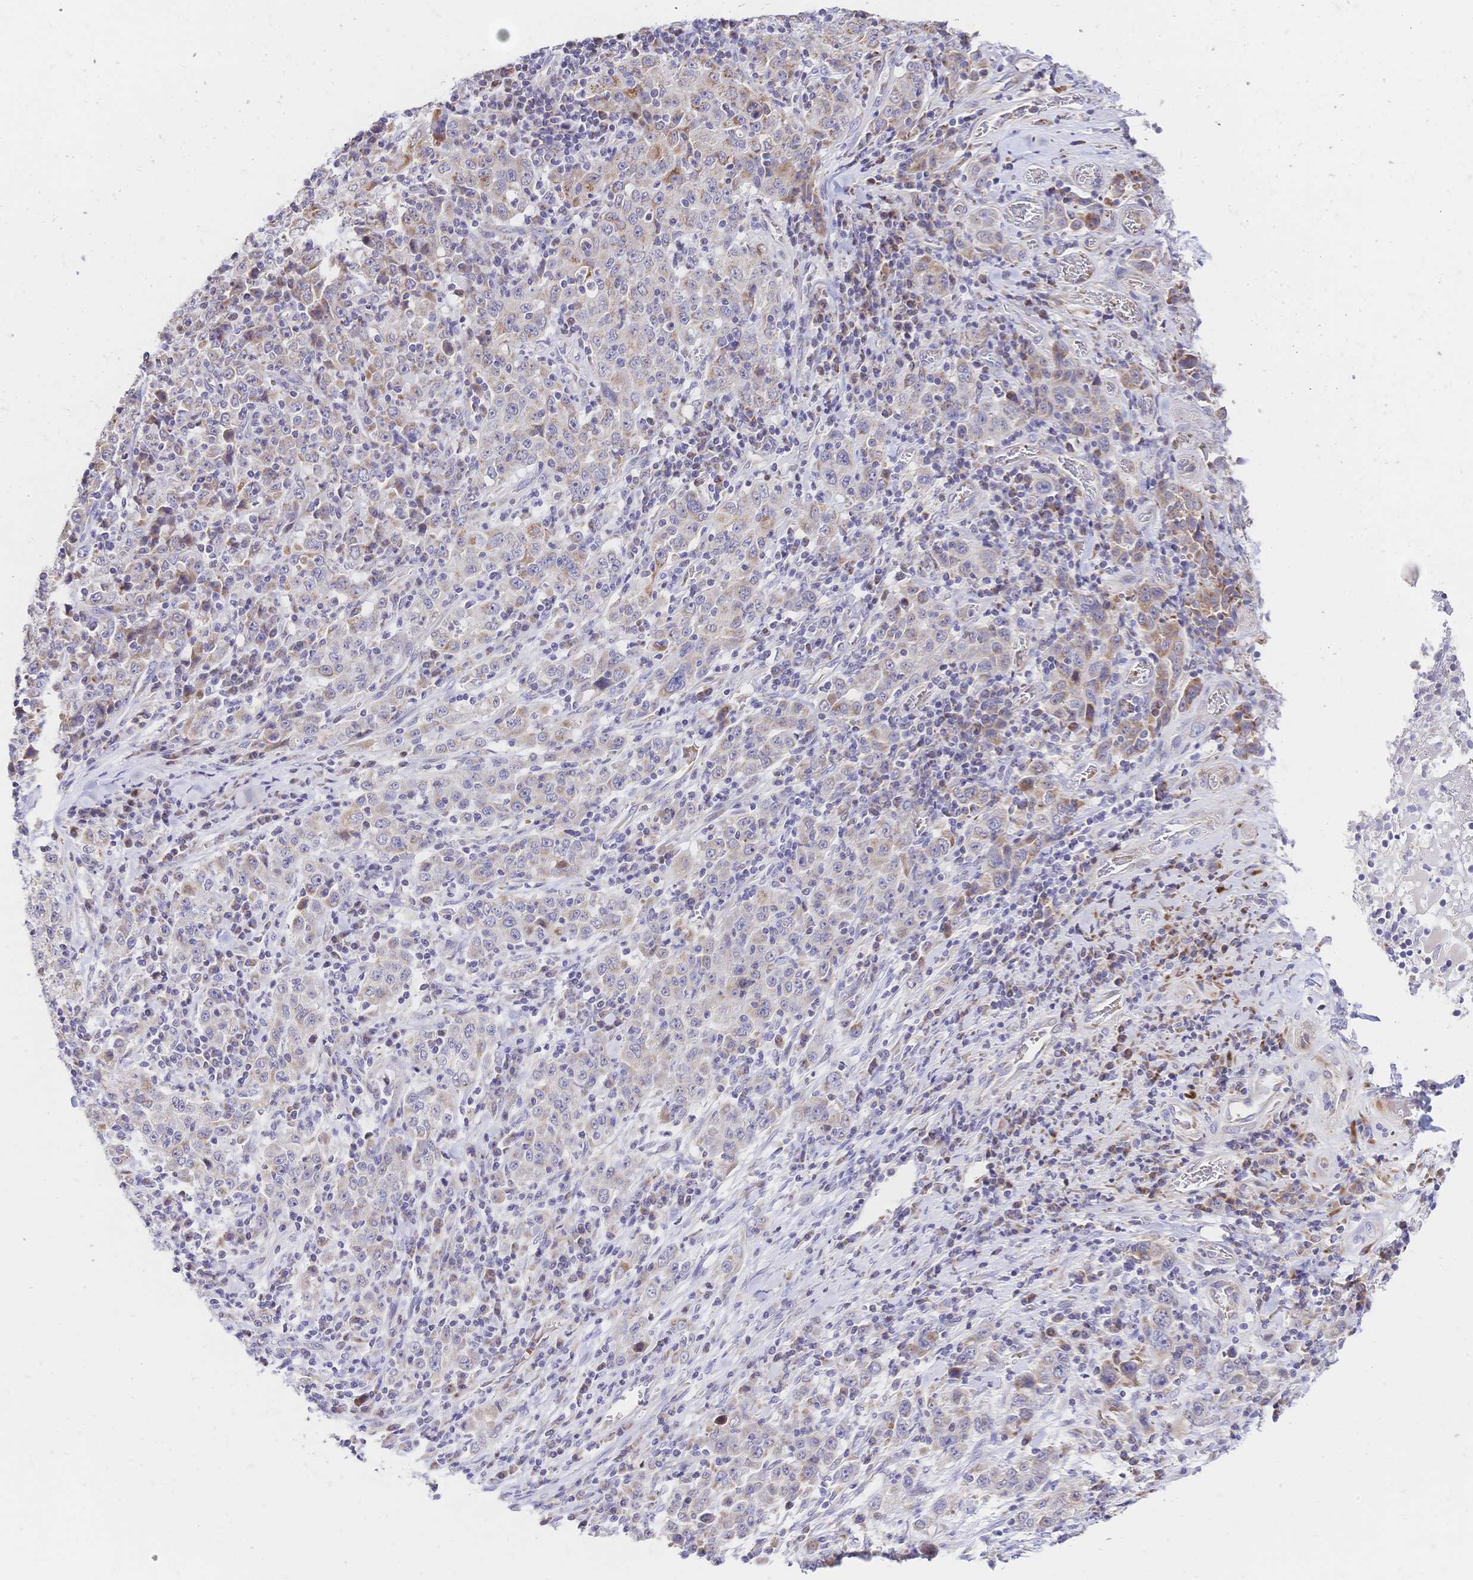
{"staining": {"intensity": "weak", "quantity": "25%-75%", "location": "cytoplasmic/membranous"}, "tissue": "stomach cancer", "cell_type": "Tumor cells", "image_type": "cancer", "snomed": [{"axis": "morphology", "description": "Normal tissue, NOS"}, {"axis": "morphology", "description": "Adenocarcinoma, NOS"}, {"axis": "topography", "description": "Stomach, upper"}, {"axis": "topography", "description": "Stomach"}], "caption": "A photomicrograph of adenocarcinoma (stomach) stained for a protein displays weak cytoplasmic/membranous brown staining in tumor cells.", "gene": "CLEC18B", "patient": {"sex": "male", "age": 59}}